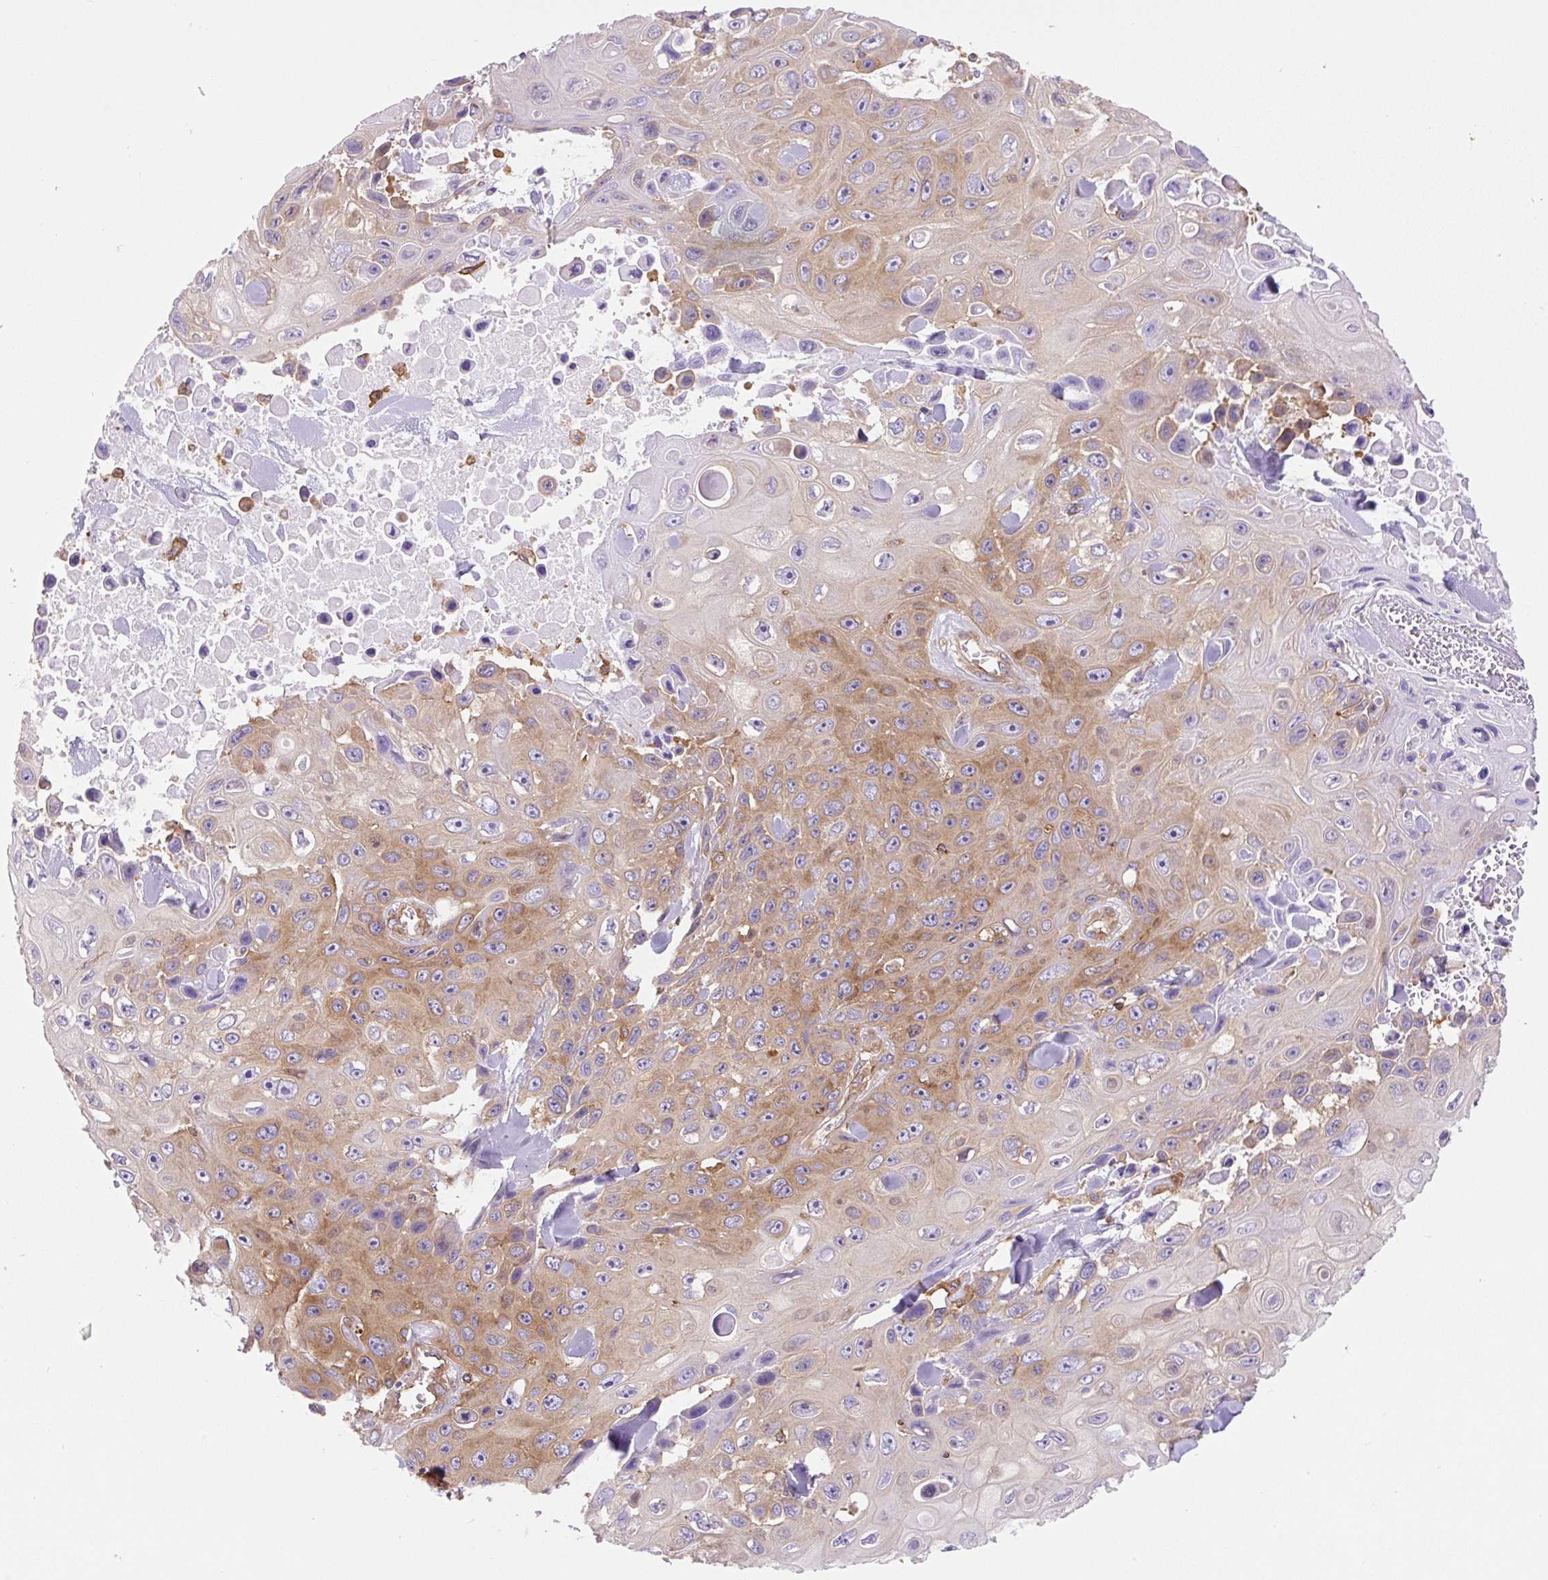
{"staining": {"intensity": "moderate", "quantity": "25%-75%", "location": "cytoplasmic/membranous"}, "tissue": "skin cancer", "cell_type": "Tumor cells", "image_type": "cancer", "snomed": [{"axis": "morphology", "description": "Squamous cell carcinoma, NOS"}, {"axis": "topography", "description": "Skin"}], "caption": "High-power microscopy captured an immunohistochemistry (IHC) micrograph of skin cancer (squamous cell carcinoma), revealing moderate cytoplasmic/membranous staining in about 25%-75% of tumor cells. The staining was performed using DAB to visualize the protein expression in brown, while the nuclei were stained in blue with hematoxylin (Magnification: 20x).", "gene": "DNM2", "patient": {"sex": "male", "age": 82}}